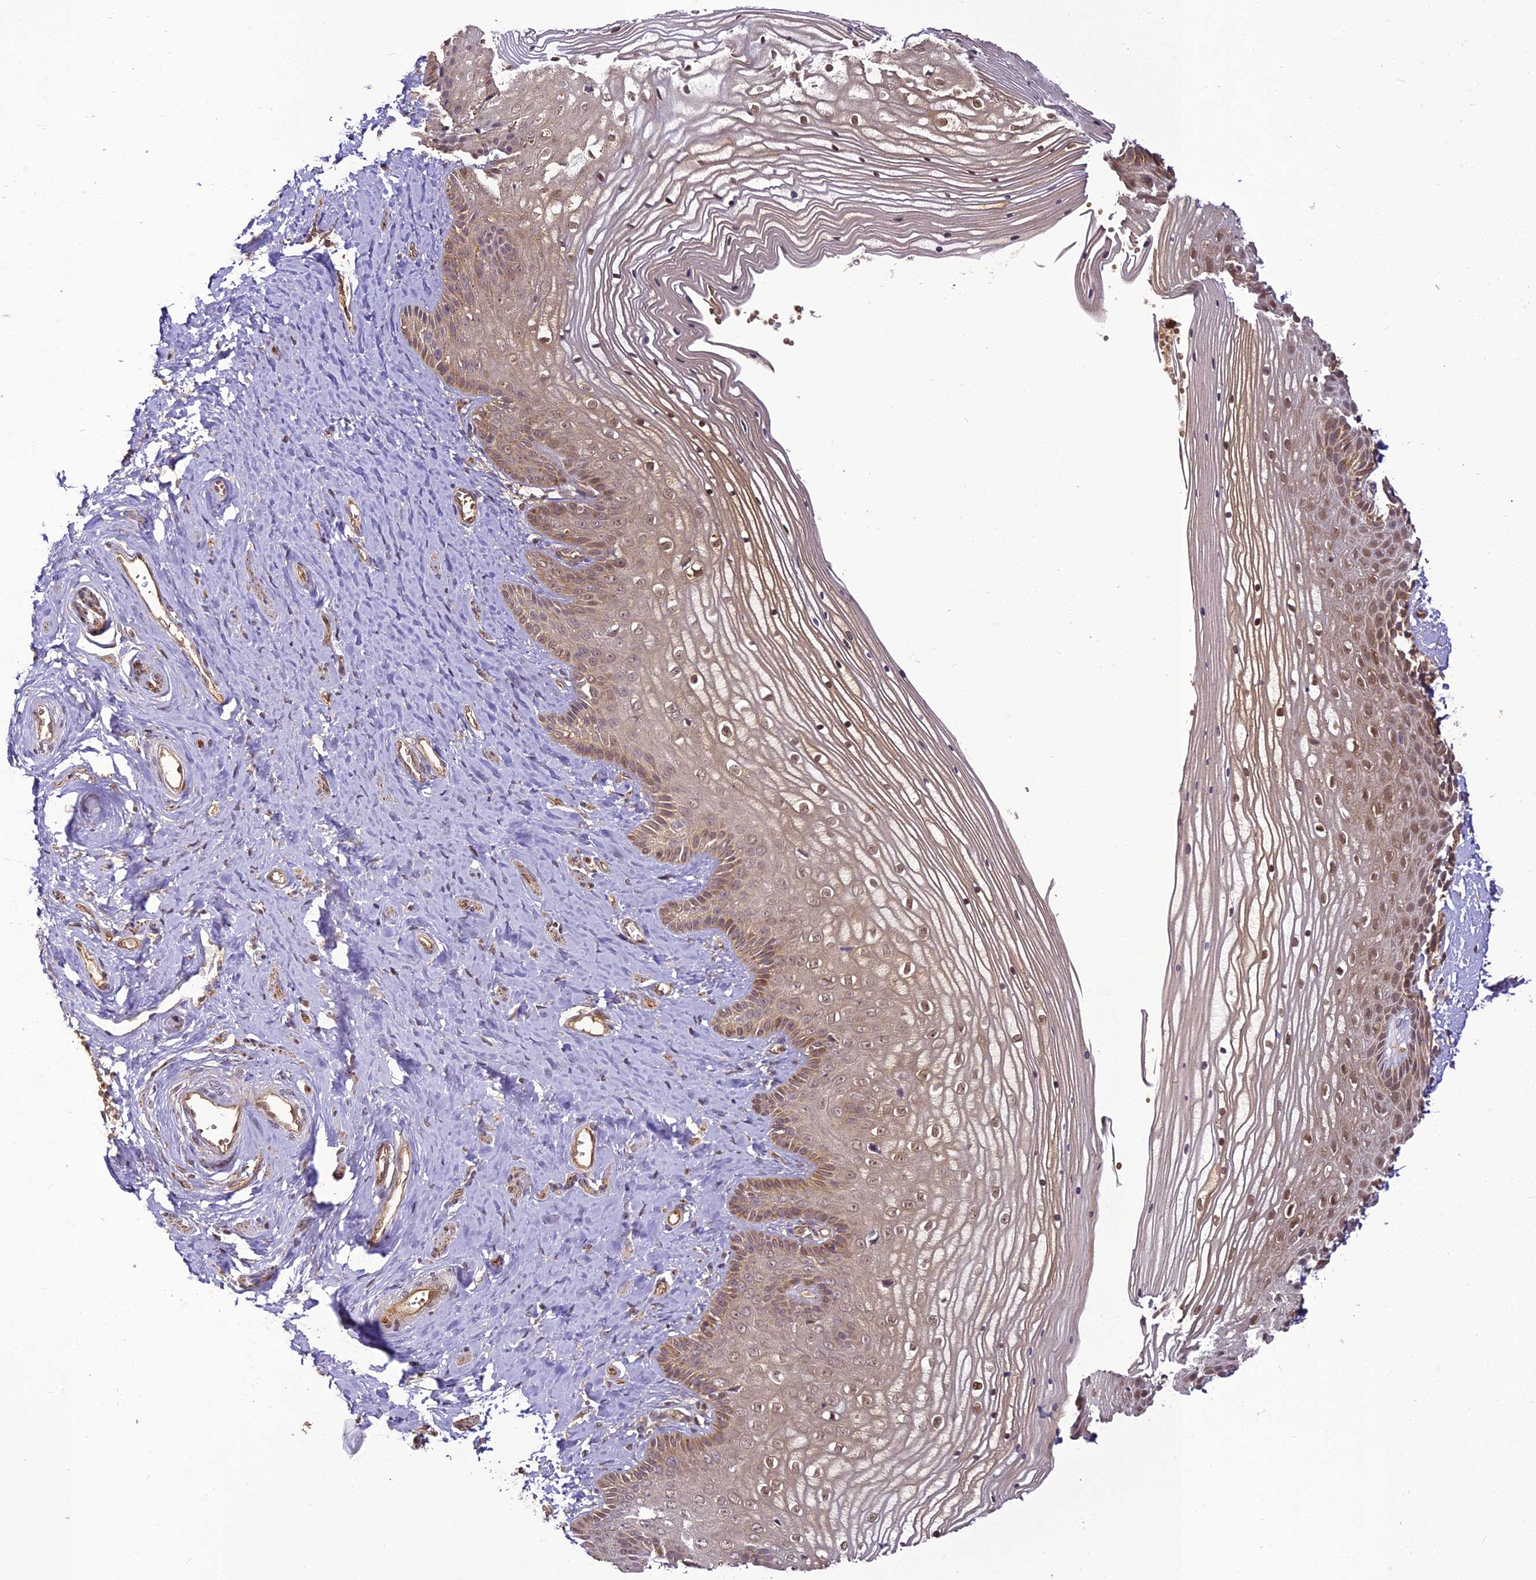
{"staining": {"intensity": "moderate", "quantity": "25%-75%", "location": "cytoplasmic/membranous,nuclear"}, "tissue": "vagina", "cell_type": "Squamous epithelial cells", "image_type": "normal", "snomed": [{"axis": "morphology", "description": "Normal tissue, NOS"}, {"axis": "topography", "description": "Vagina"}, {"axis": "topography", "description": "Cervix"}], "caption": "Immunohistochemical staining of unremarkable human vagina exhibits moderate cytoplasmic/membranous,nuclear protein positivity in approximately 25%-75% of squamous epithelial cells.", "gene": "BCDIN3D", "patient": {"sex": "female", "age": 40}}